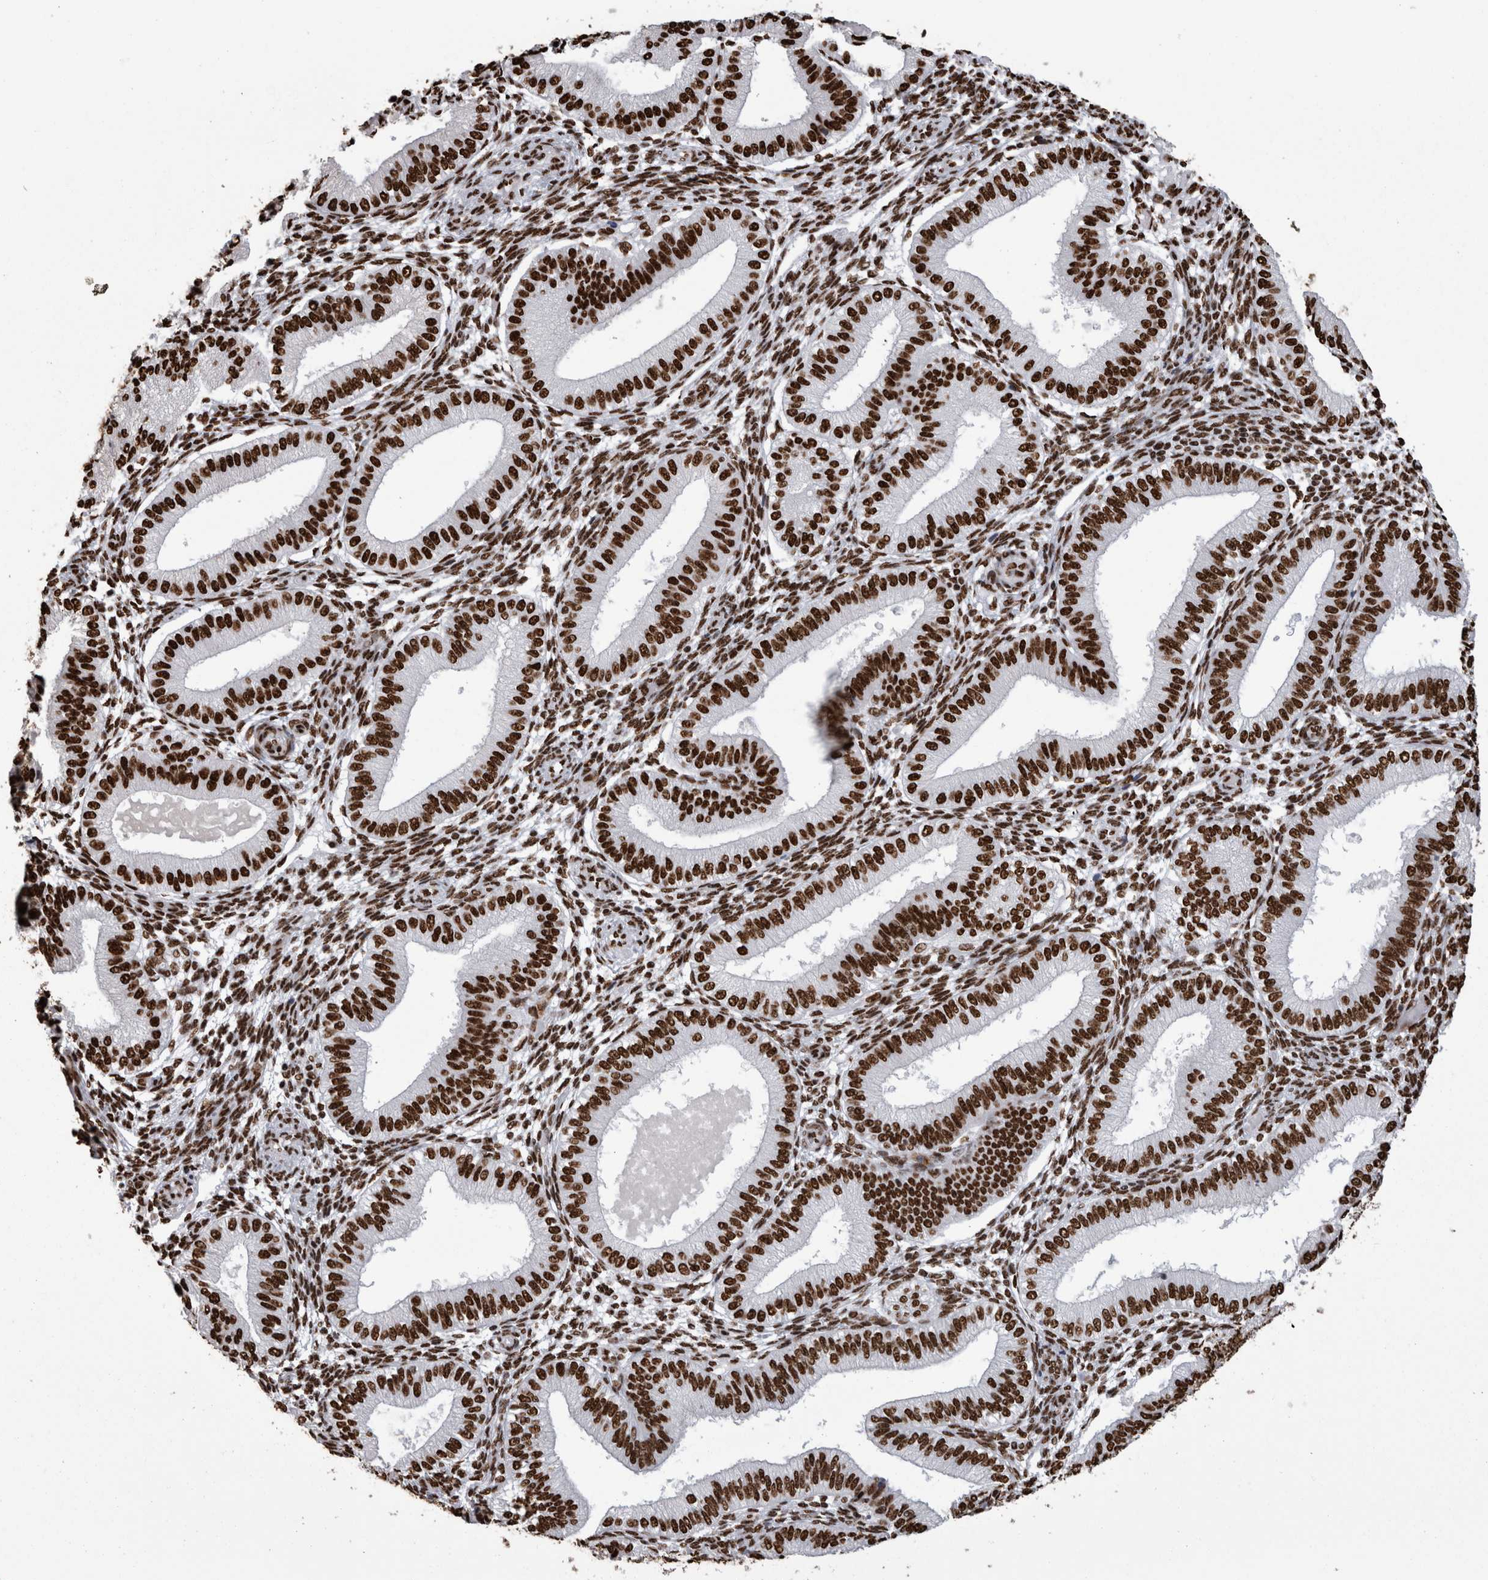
{"staining": {"intensity": "strong", "quantity": "25%-75%", "location": "nuclear"}, "tissue": "endometrium", "cell_type": "Cells in endometrial stroma", "image_type": "normal", "snomed": [{"axis": "morphology", "description": "Normal tissue, NOS"}, {"axis": "topography", "description": "Endometrium"}], "caption": "Immunohistochemistry (DAB (3,3'-diaminobenzidine)) staining of normal endometrium demonstrates strong nuclear protein positivity in about 25%-75% of cells in endometrial stroma. (Stains: DAB in brown, nuclei in blue, Microscopy: brightfield microscopy at high magnification).", "gene": "HNRNPM", "patient": {"sex": "female", "age": 39}}